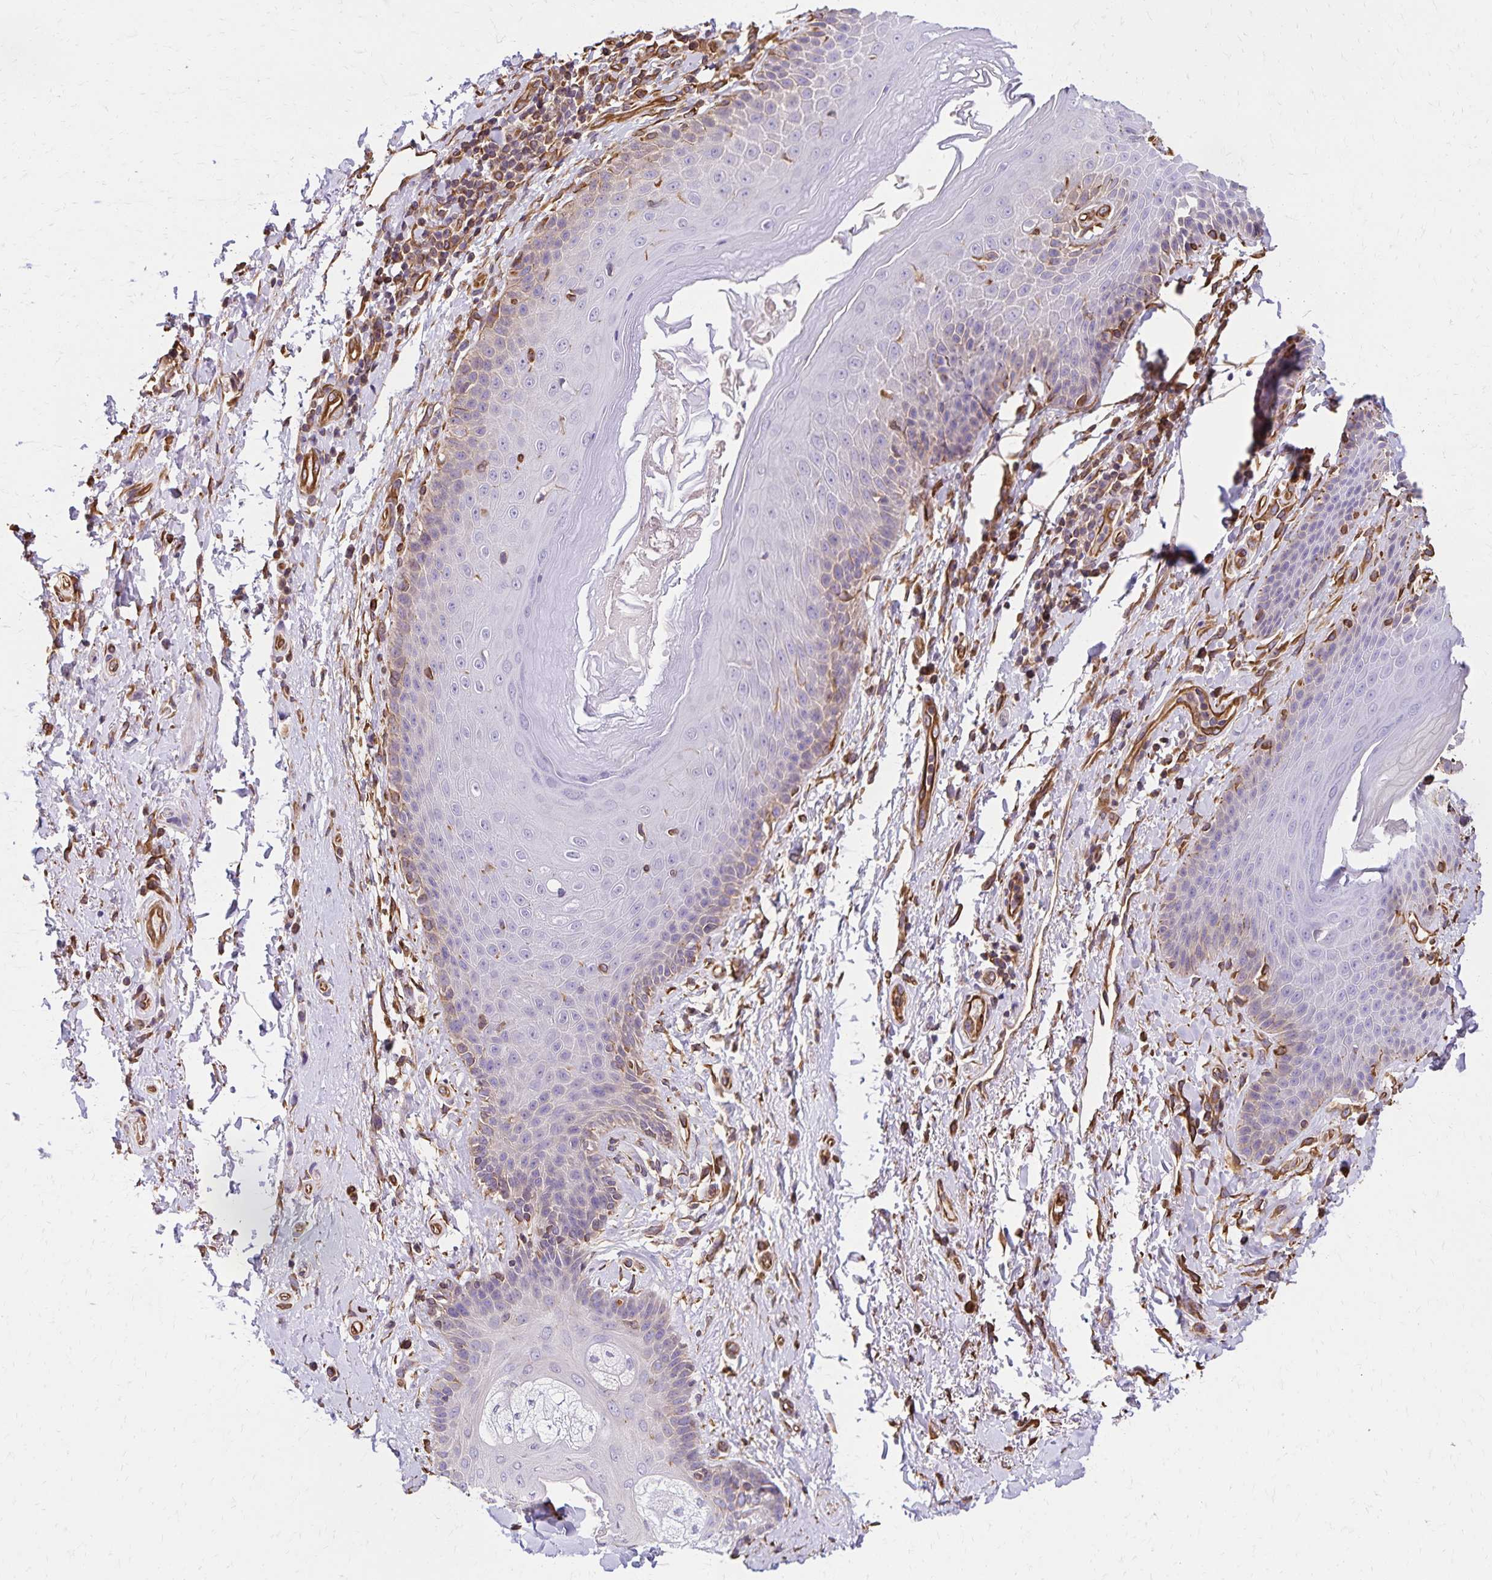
{"staining": {"intensity": "moderate", "quantity": ">75%", "location": "cytoplasmic/membranous"}, "tissue": "adipose tissue", "cell_type": "Adipocytes", "image_type": "normal", "snomed": [{"axis": "morphology", "description": "Normal tissue, NOS"}, {"axis": "topography", "description": "Peripheral nerve tissue"}], "caption": "Protein staining of benign adipose tissue exhibits moderate cytoplasmic/membranous staining in approximately >75% of adipocytes.", "gene": "TRPV6", "patient": {"sex": "male", "age": 51}}